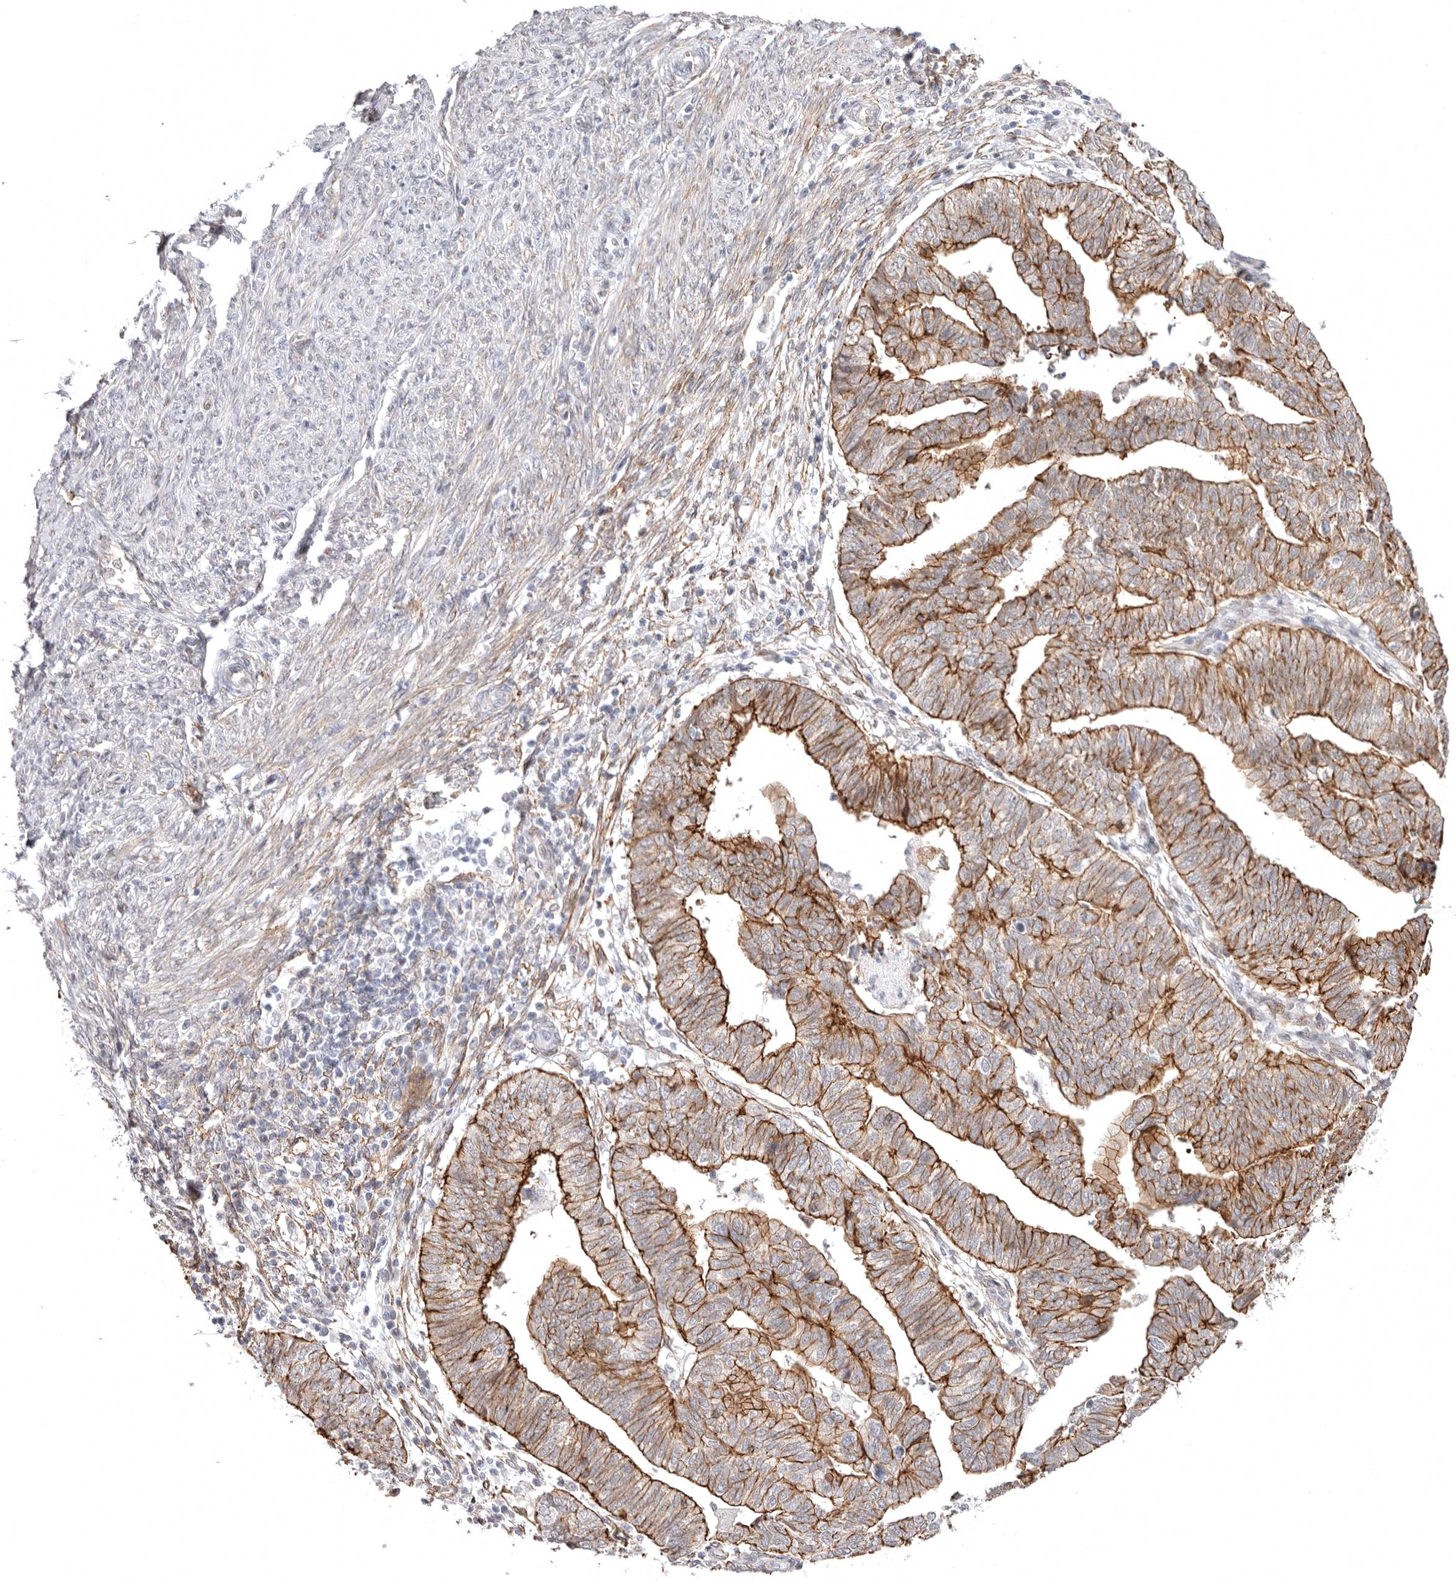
{"staining": {"intensity": "moderate", "quantity": ">75%", "location": "cytoplasmic/membranous"}, "tissue": "endometrial cancer", "cell_type": "Tumor cells", "image_type": "cancer", "snomed": [{"axis": "morphology", "description": "Adenocarcinoma, NOS"}, {"axis": "topography", "description": "Uterus"}], "caption": "Moderate cytoplasmic/membranous positivity for a protein is appreciated in approximately >75% of tumor cells of endometrial cancer (adenocarcinoma) using immunohistochemistry.", "gene": "SZT2", "patient": {"sex": "female", "age": 77}}